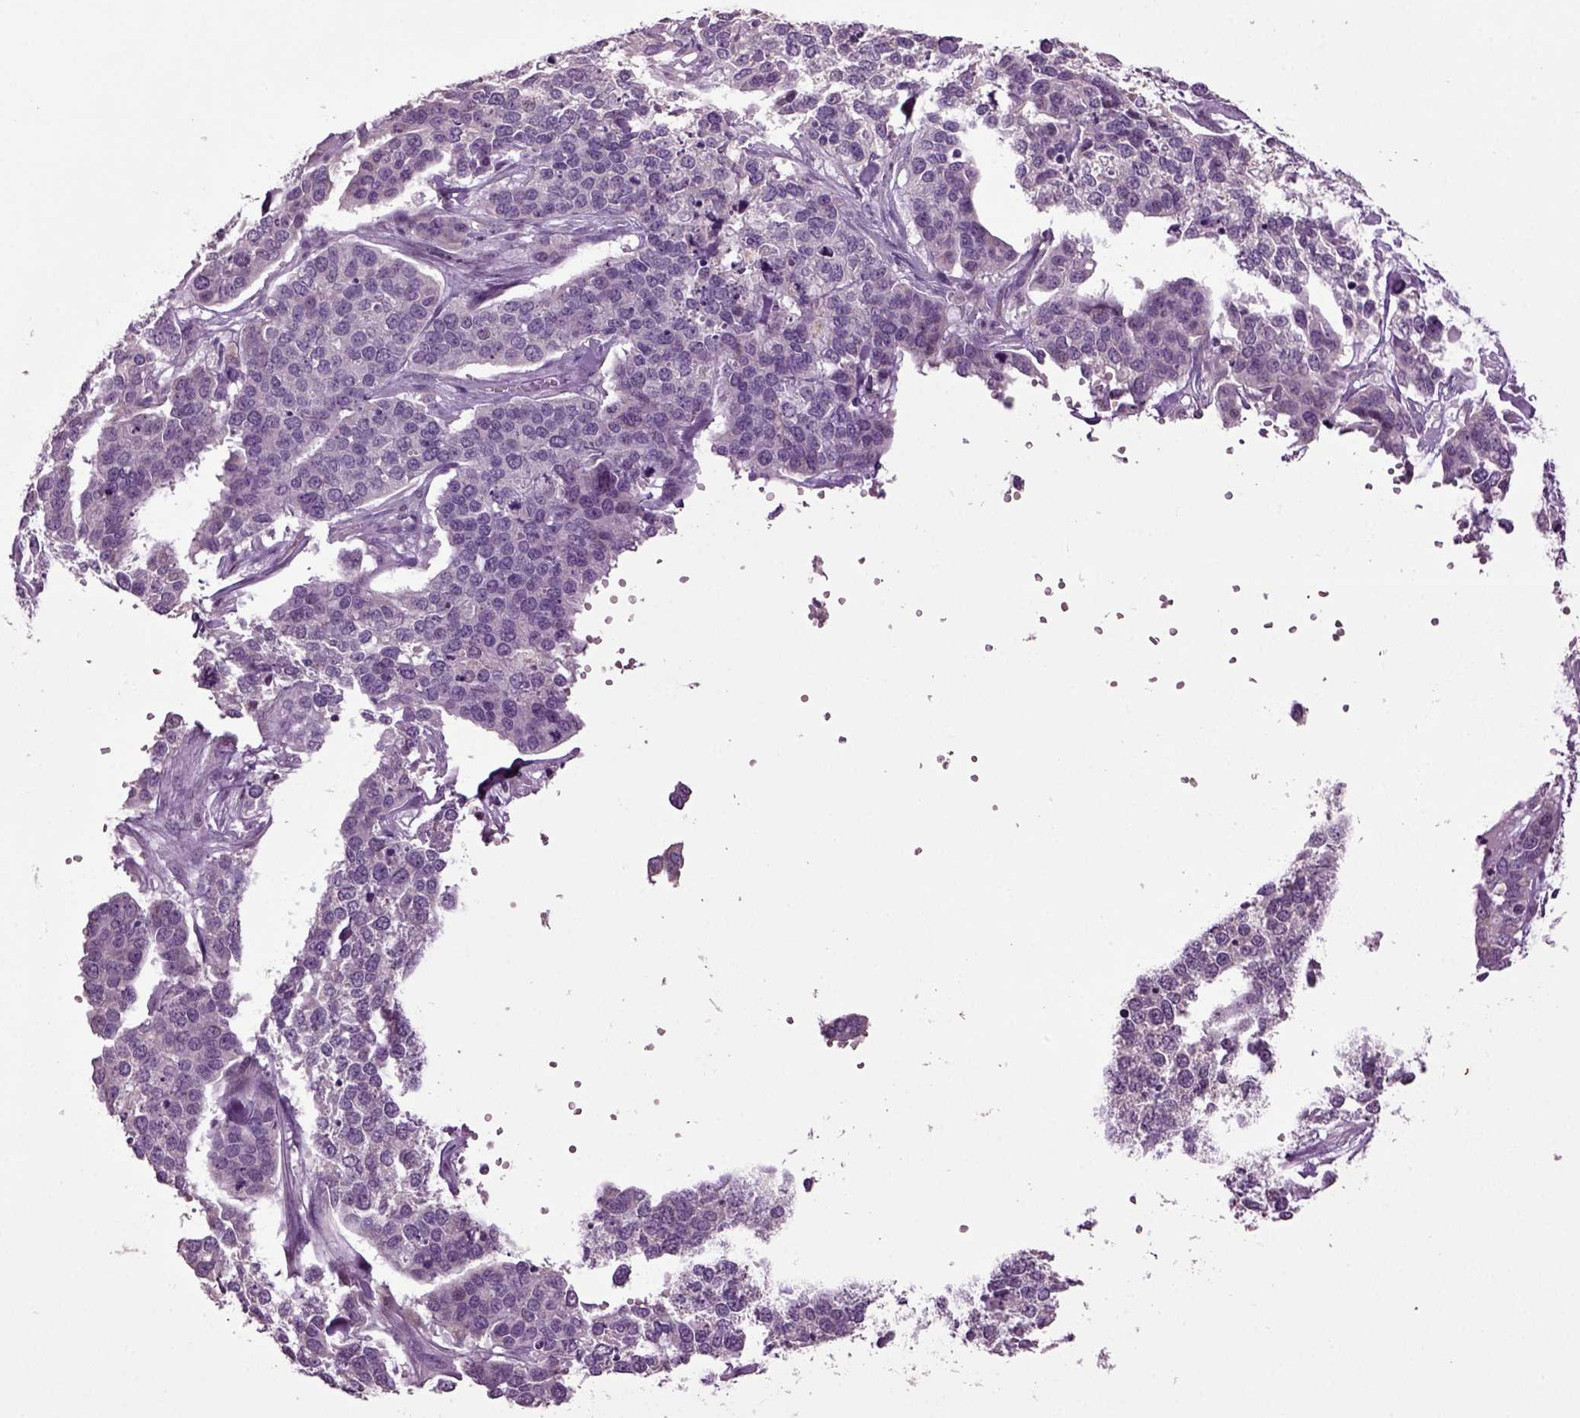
{"staining": {"intensity": "negative", "quantity": "none", "location": "none"}, "tissue": "ovarian cancer", "cell_type": "Tumor cells", "image_type": "cancer", "snomed": [{"axis": "morphology", "description": "Carcinoma, endometroid"}, {"axis": "topography", "description": "Ovary"}], "caption": "This is an immunohistochemistry (IHC) image of ovarian cancer (endometroid carcinoma). There is no expression in tumor cells.", "gene": "SLC17A6", "patient": {"sex": "female", "age": 65}}